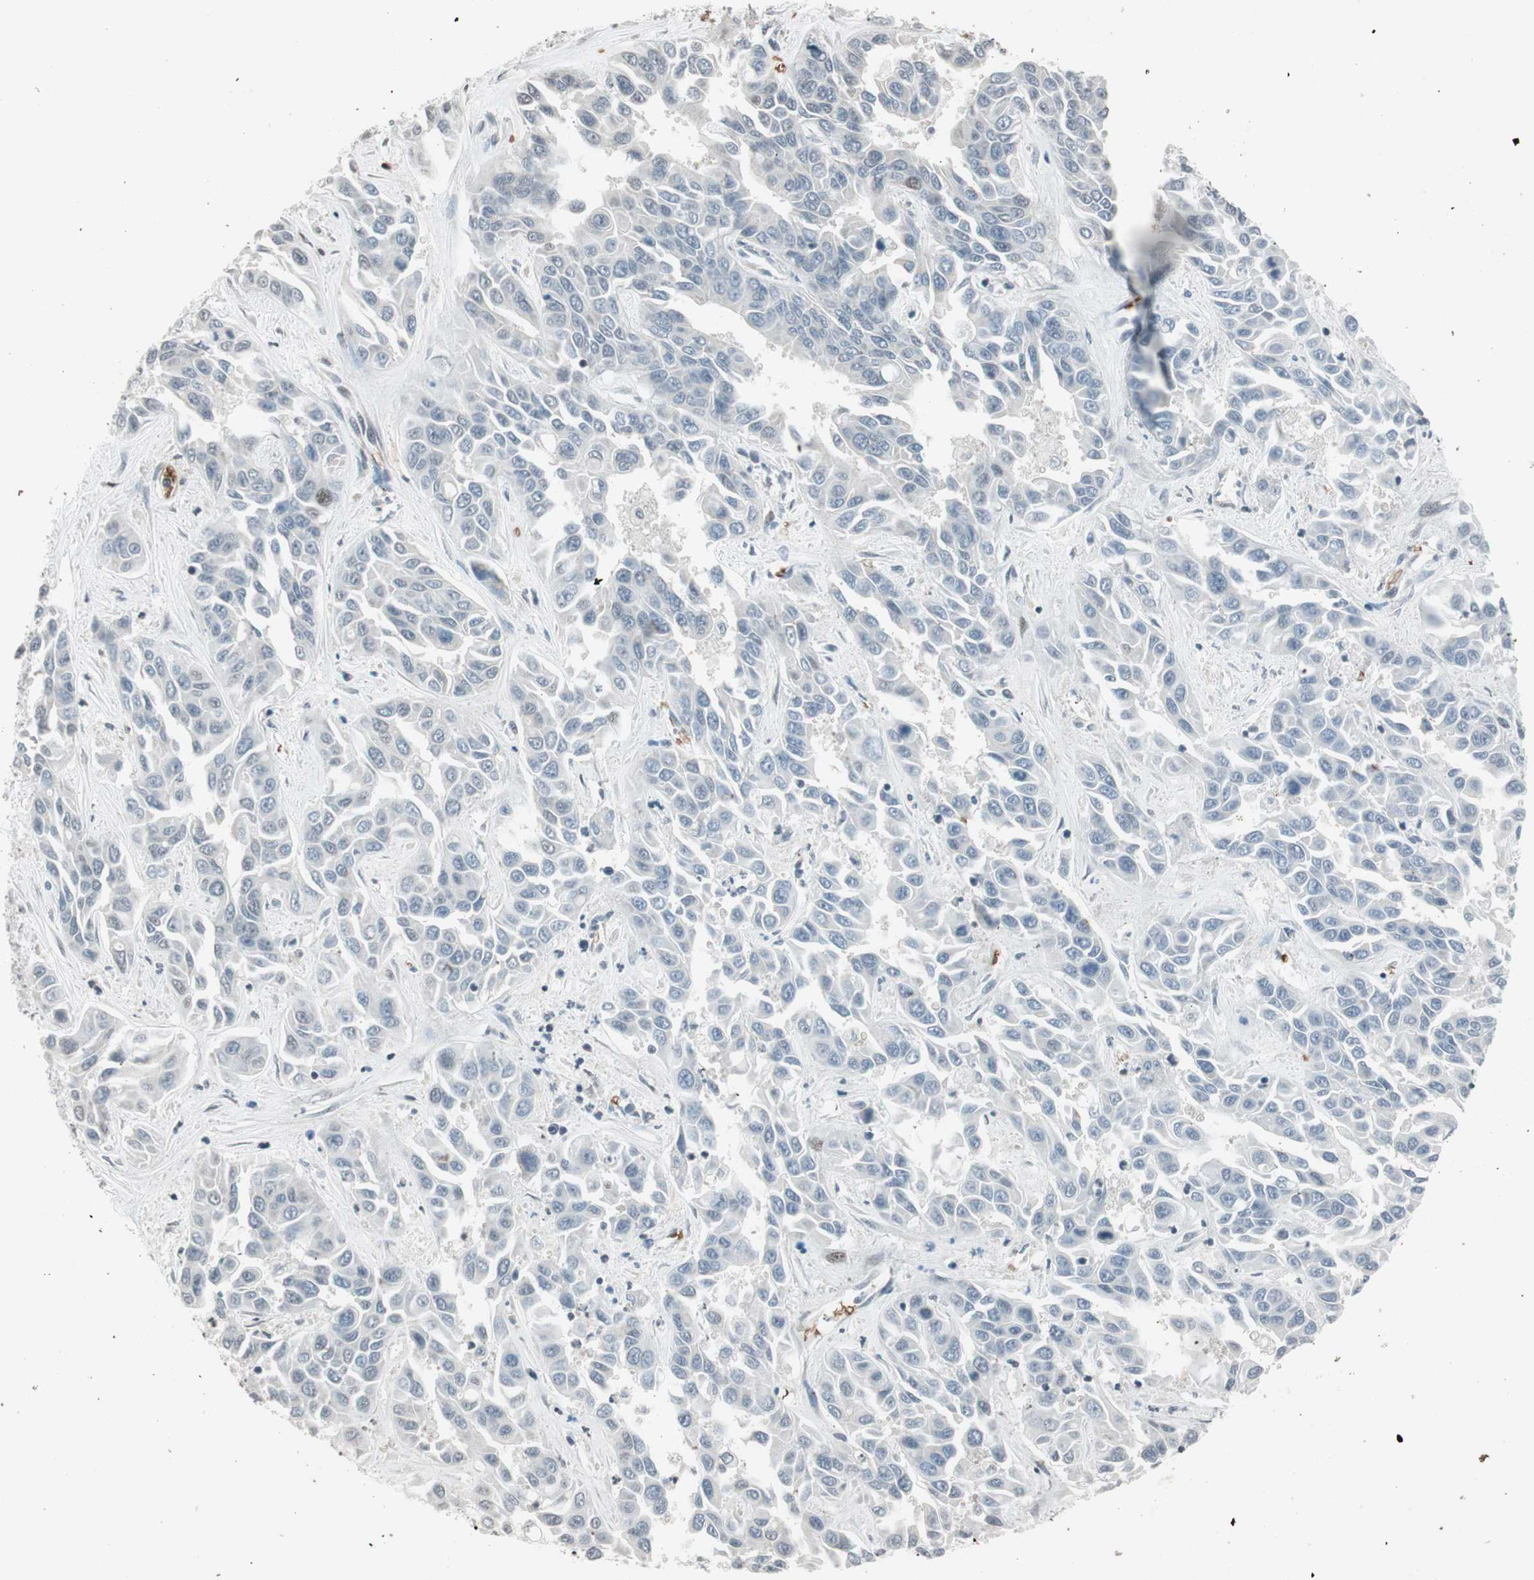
{"staining": {"intensity": "negative", "quantity": "none", "location": "none"}, "tissue": "liver cancer", "cell_type": "Tumor cells", "image_type": "cancer", "snomed": [{"axis": "morphology", "description": "Cholangiocarcinoma"}, {"axis": "topography", "description": "Liver"}], "caption": "The immunohistochemistry (IHC) micrograph has no significant positivity in tumor cells of liver cholangiocarcinoma tissue.", "gene": "GYPC", "patient": {"sex": "female", "age": 52}}